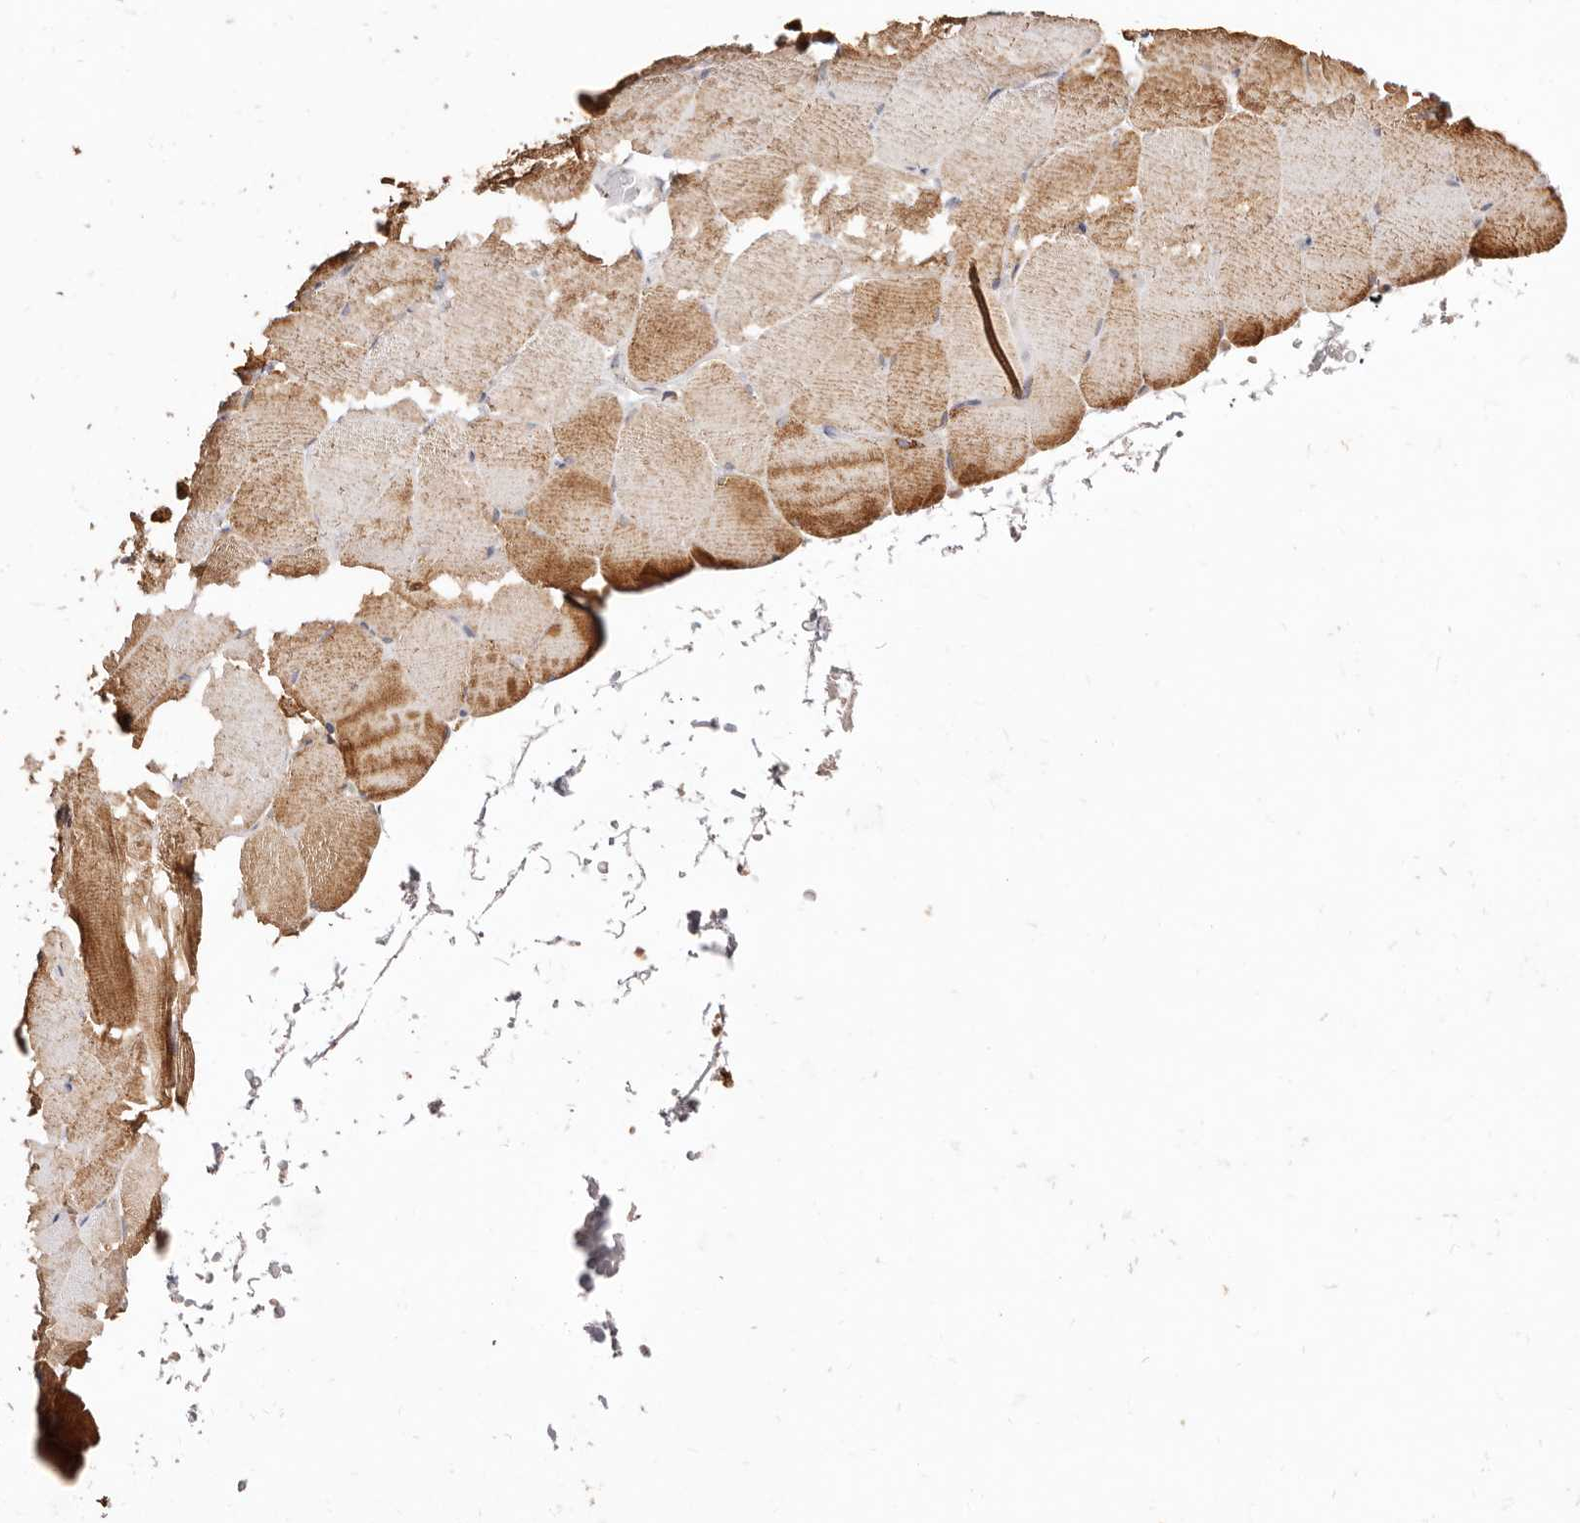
{"staining": {"intensity": "moderate", "quantity": "25%-75%", "location": "cytoplasmic/membranous"}, "tissue": "skeletal muscle", "cell_type": "Myocytes", "image_type": "normal", "snomed": [{"axis": "morphology", "description": "Normal tissue, NOS"}, {"axis": "topography", "description": "Skeletal muscle"}, {"axis": "topography", "description": "Parathyroid gland"}], "caption": "Normal skeletal muscle was stained to show a protein in brown. There is medium levels of moderate cytoplasmic/membranous expression in about 25%-75% of myocytes. The protein of interest is shown in brown color, while the nuclei are stained blue.", "gene": "MAPK1", "patient": {"sex": "female", "age": 37}}